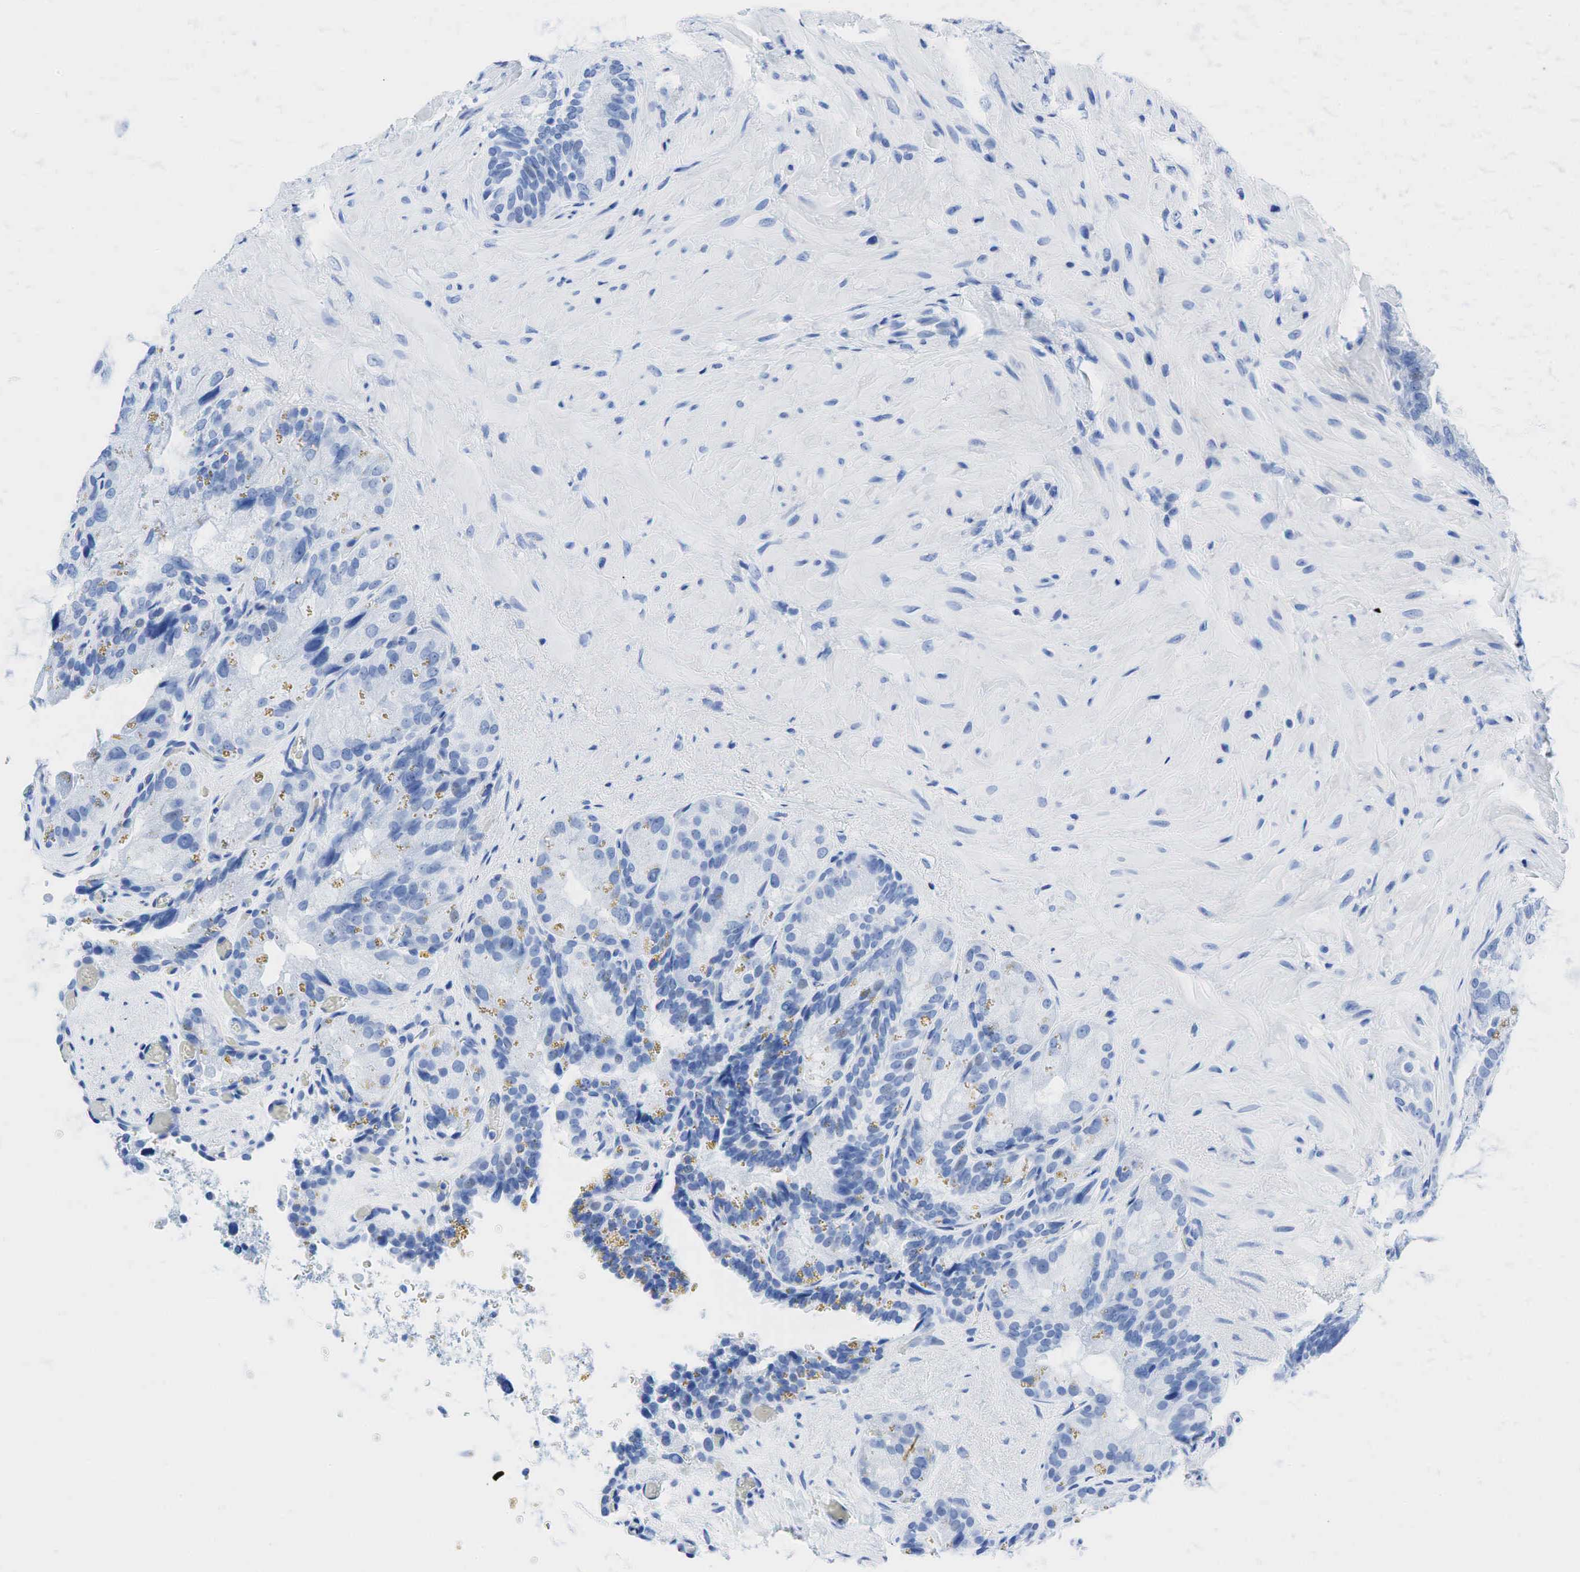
{"staining": {"intensity": "negative", "quantity": "none", "location": "none"}, "tissue": "seminal vesicle", "cell_type": "Glandular cells", "image_type": "normal", "snomed": [{"axis": "morphology", "description": "Normal tissue, NOS"}, {"axis": "topography", "description": "Seminal veicle"}], "caption": "Glandular cells are negative for brown protein staining in benign seminal vesicle. Brightfield microscopy of immunohistochemistry (IHC) stained with DAB (brown) and hematoxylin (blue), captured at high magnification.", "gene": "INHA", "patient": {"sex": "male", "age": 69}}